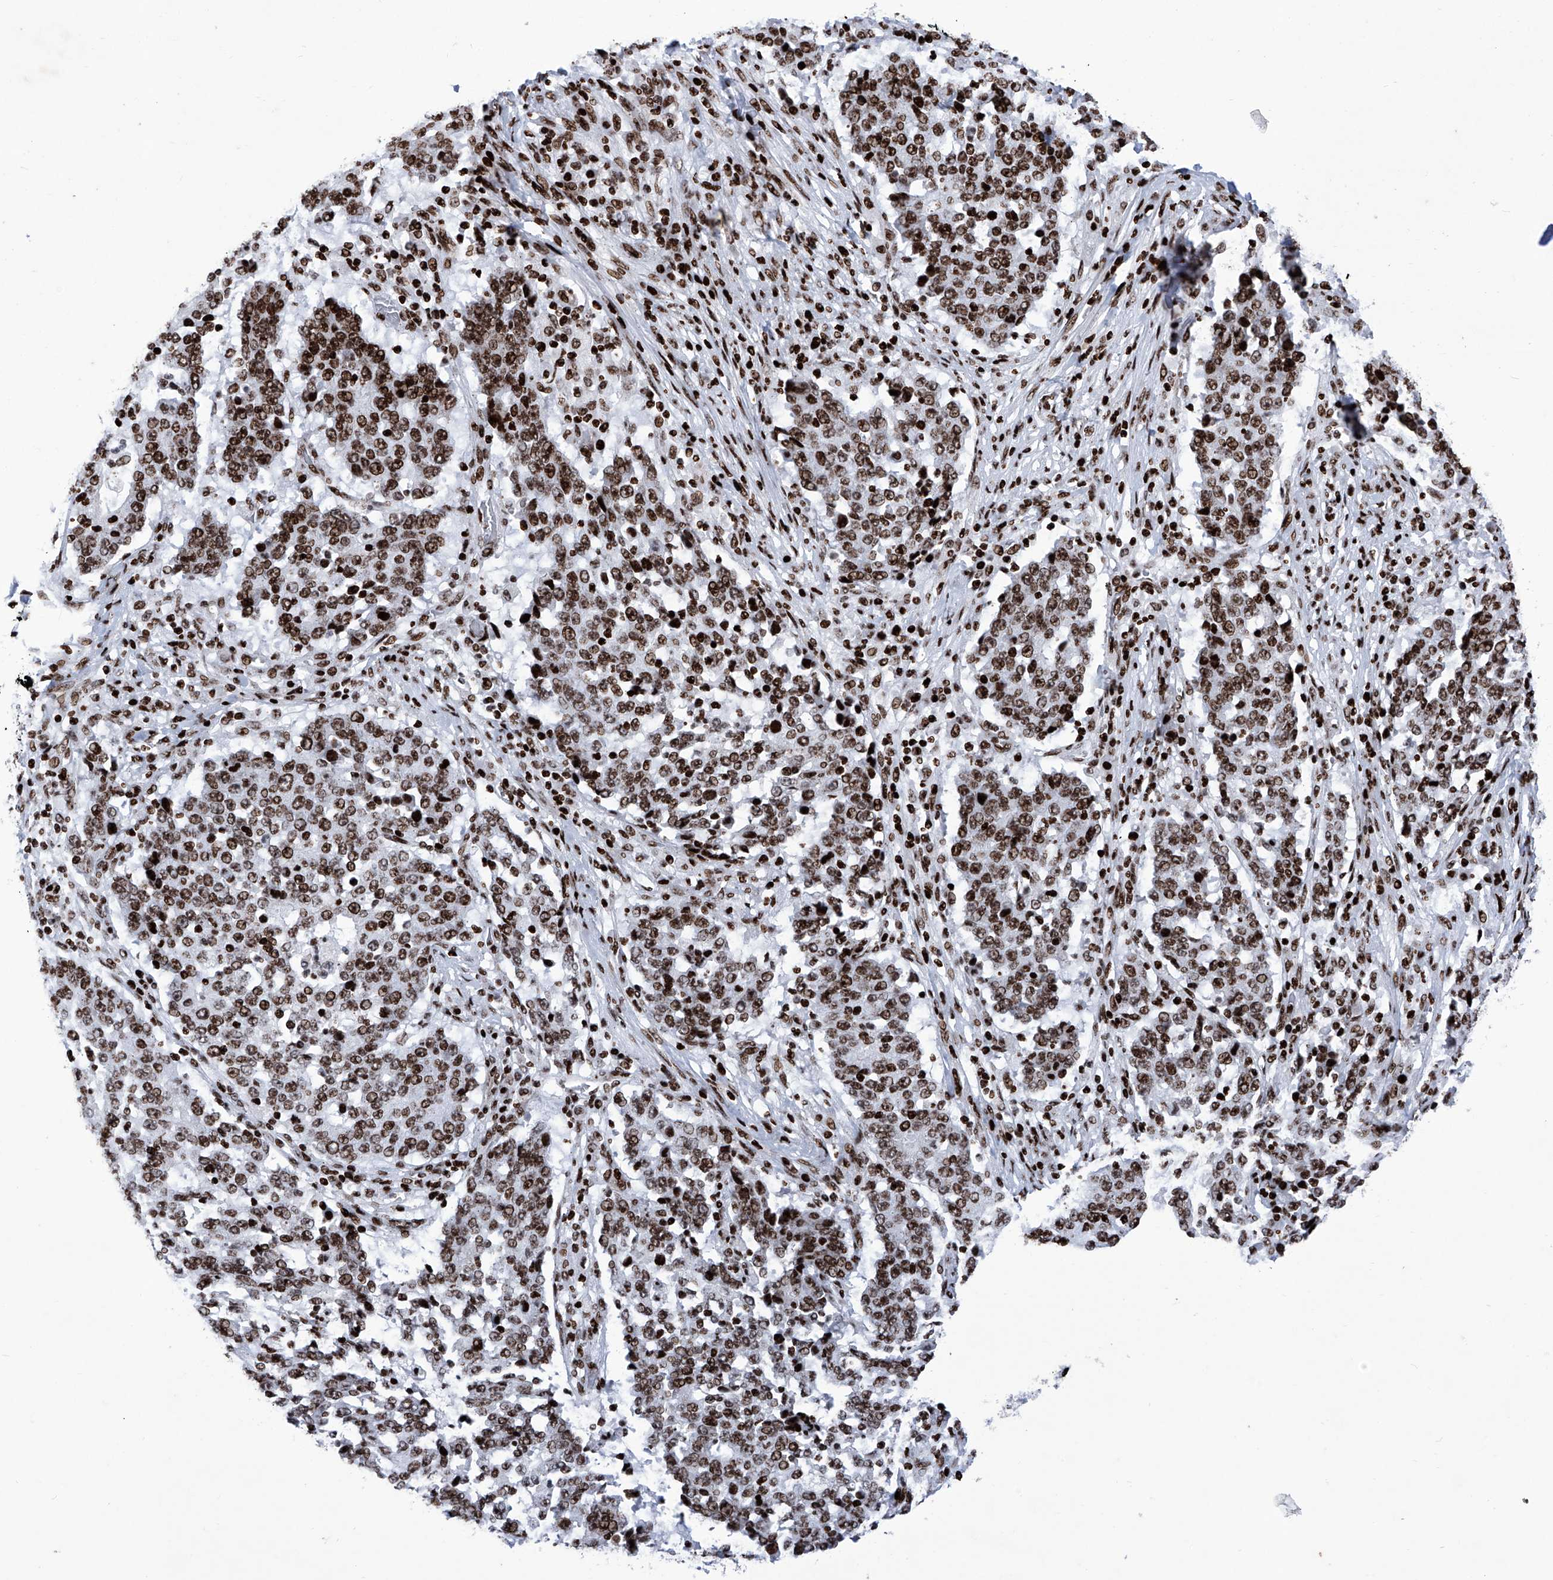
{"staining": {"intensity": "strong", "quantity": ">75%", "location": "nuclear"}, "tissue": "stomach cancer", "cell_type": "Tumor cells", "image_type": "cancer", "snomed": [{"axis": "morphology", "description": "Adenocarcinoma, NOS"}, {"axis": "topography", "description": "Stomach"}], "caption": "An IHC photomicrograph of tumor tissue is shown. Protein staining in brown shows strong nuclear positivity in stomach cancer (adenocarcinoma) within tumor cells. The staining is performed using DAB brown chromogen to label protein expression. The nuclei are counter-stained blue using hematoxylin.", "gene": "HEY2", "patient": {"sex": "male", "age": 59}}